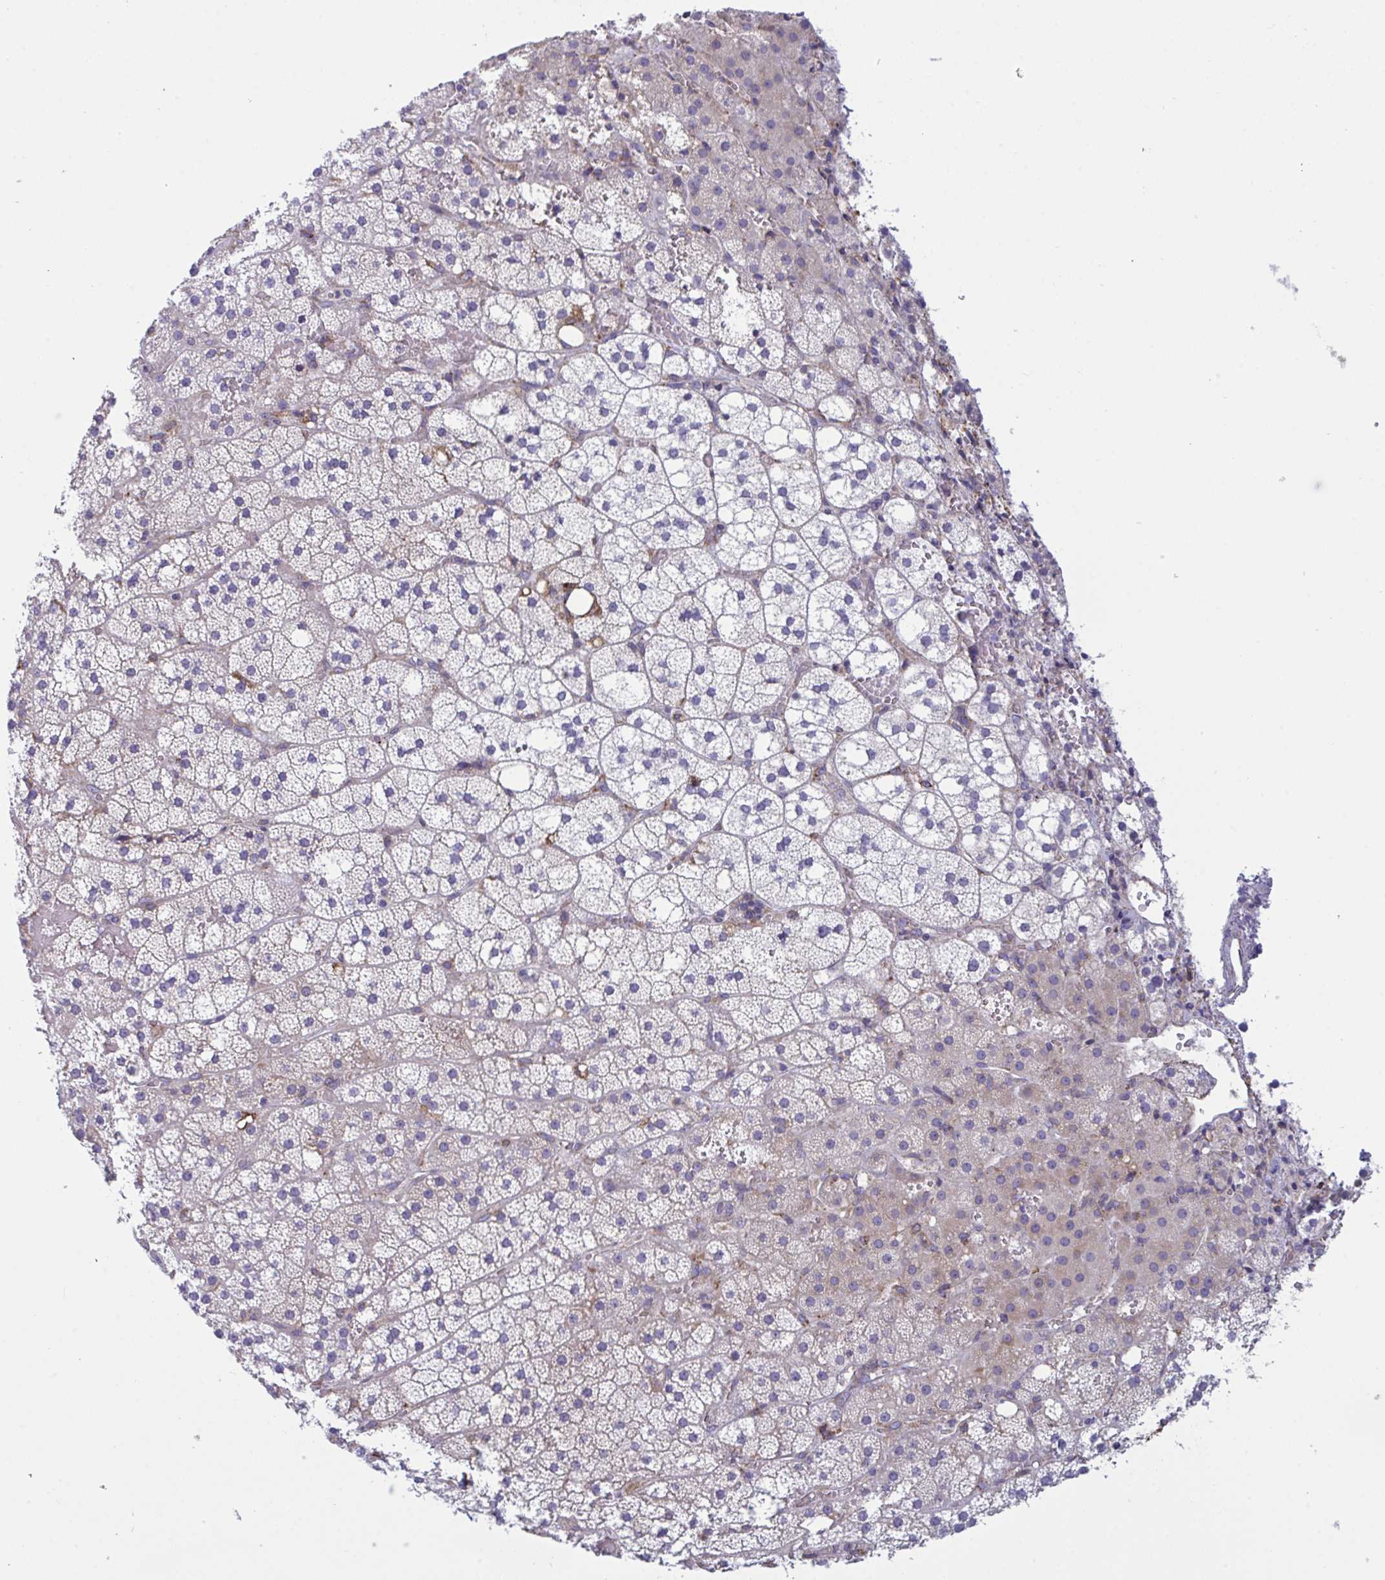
{"staining": {"intensity": "weak", "quantity": "<25%", "location": "cytoplasmic/membranous"}, "tissue": "adrenal gland", "cell_type": "Glandular cells", "image_type": "normal", "snomed": [{"axis": "morphology", "description": "Normal tissue, NOS"}, {"axis": "topography", "description": "Adrenal gland"}], "caption": "DAB (3,3'-diaminobenzidine) immunohistochemical staining of normal adrenal gland reveals no significant staining in glandular cells. (DAB immunohistochemistry visualized using brightfield microscopy, high magnification).", "gene": "MYMK", "patient": {"sex": "male", "age": 53}}